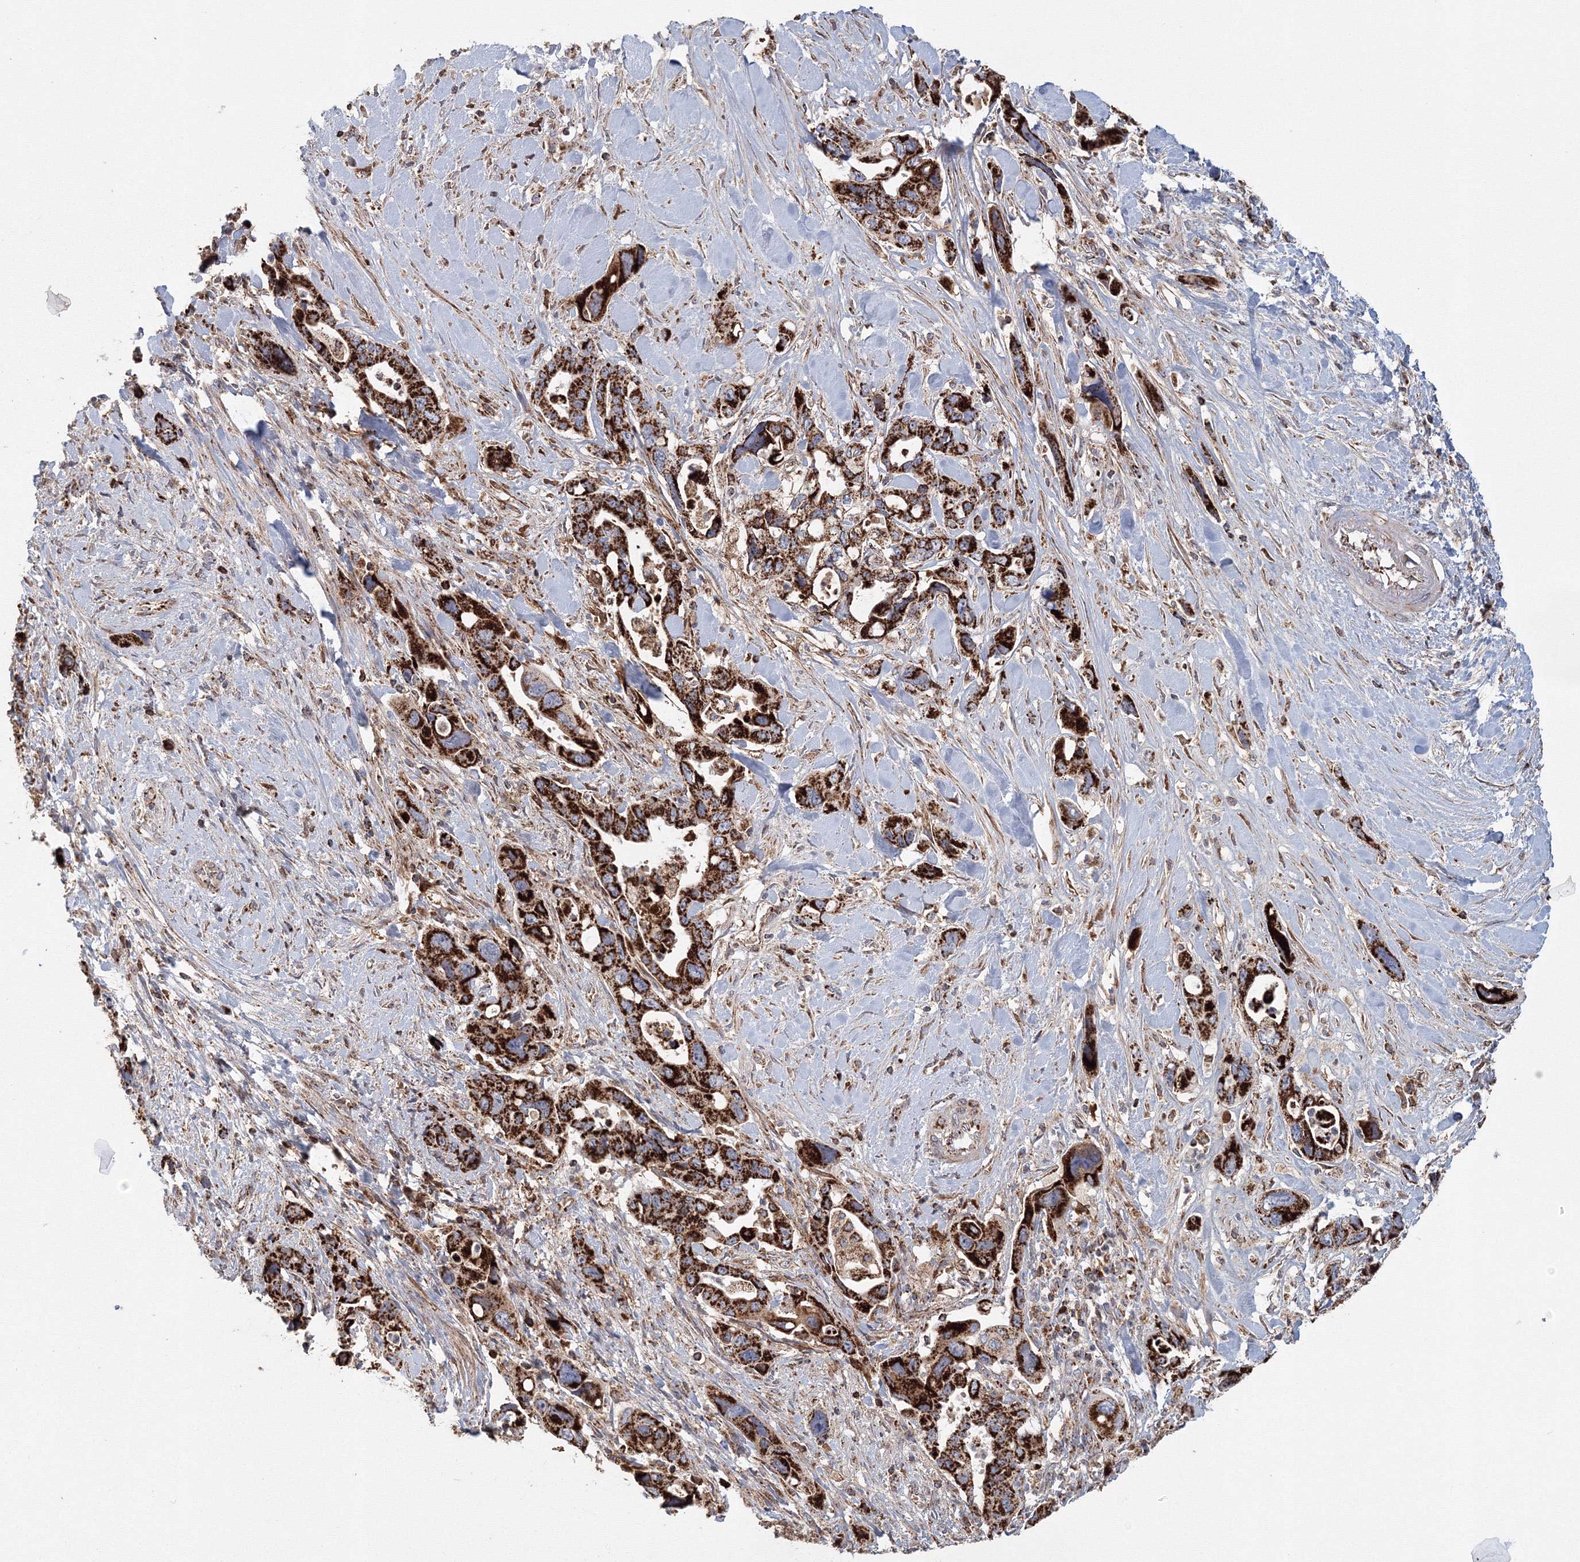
{"staining": {"intensity": "strong", "quantity": ">75%", "location": "cytoplasmic/membranous"}, "tissue": "pancreatic cancer", "cell_type": "Tumor cells", "image_type": "cancer", "snomed": [{"axis": "morphology", "description": "Adenocarcinoma, NOS"}, {"axis": "topography", "description": "Pancreas"}], "caption": "Strong cytoplasmic/membranous expression is present in about >75% of tumor cells in pancreatic cancer. (DAB IHC with brightfield microscopy, high magnification).", "gene": "GRPEL1", "patient": {"sex": "male", "age": 46}}